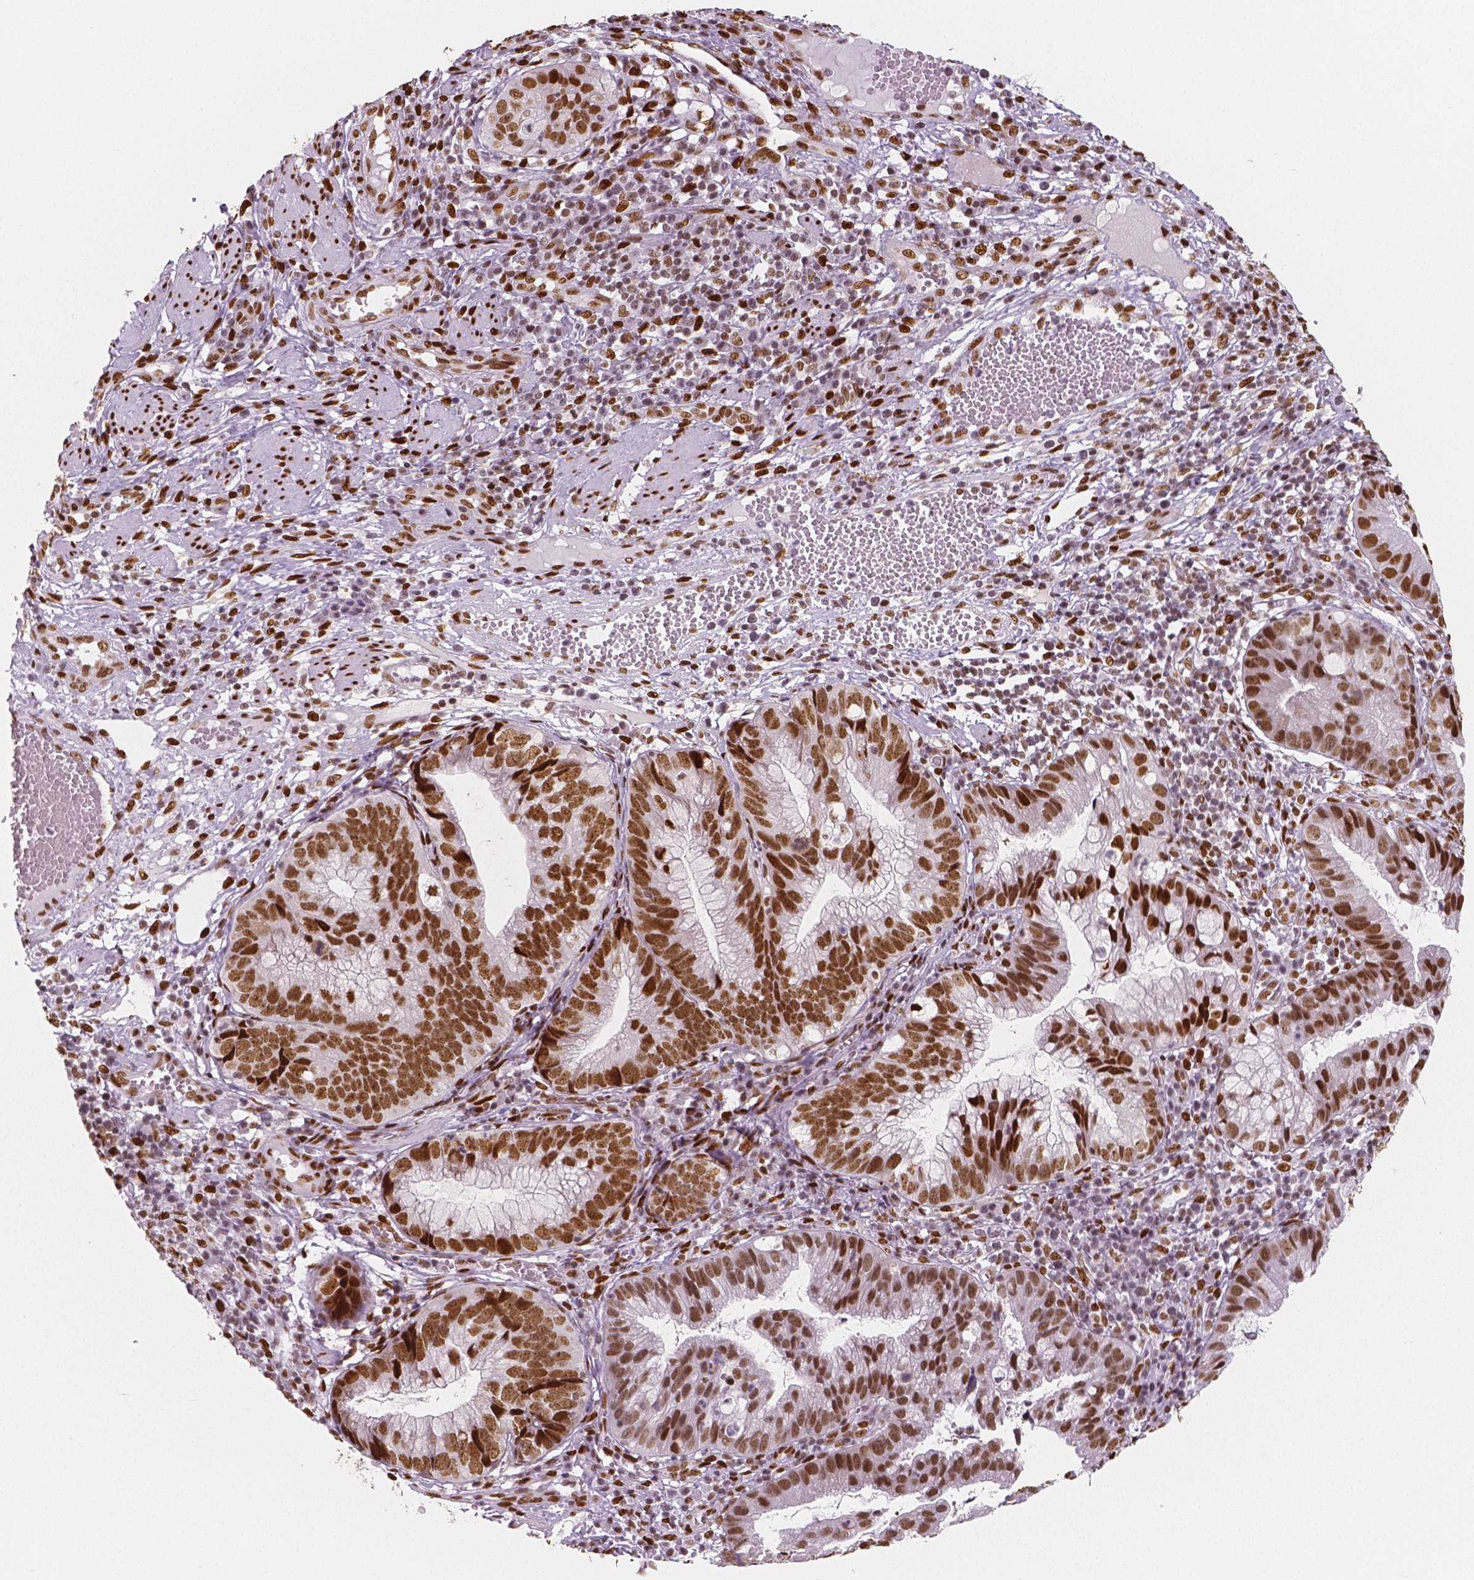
{"staining": {"intensity": "strong", "quantity": ">75%", "location": "nuclear"}, "tissue": "cervical cancer", "cell_type": "Tumor cells", "image_type": "cancer", "snomed": [{"axis": "morphology", "description": "Adenocarcinoma, NOS"}, {"axis": "topography", "description": "Cervix"}], "caption": "Strong nuclear protein staining is present in about >75% of tumor cells in cervical cancer (adenocarcinoma).", "gene": "NUCKS1", "patient": {"sex": "female", "age": 34}}